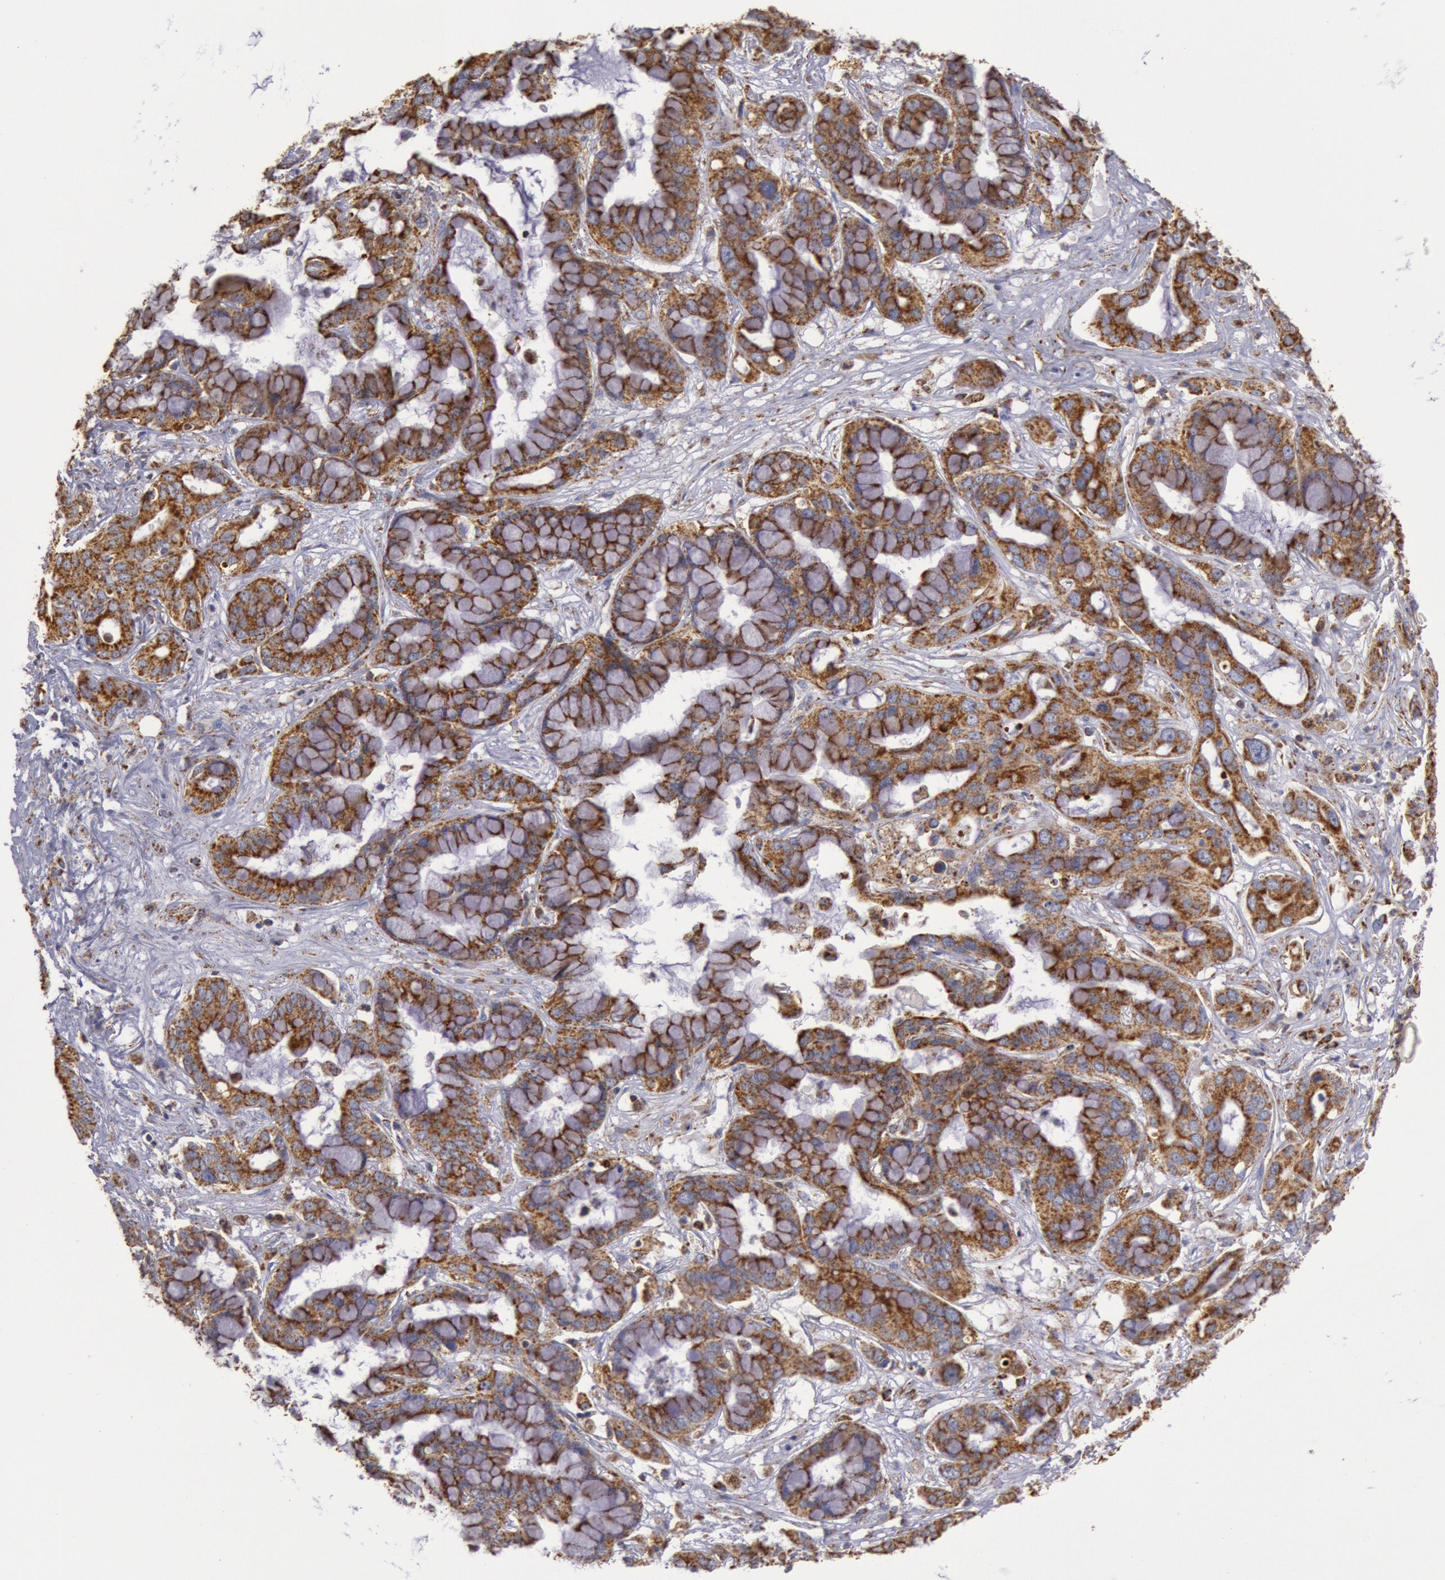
{"staining": {"intensity": "strong", "quantity": ">75%", "location": "cytoplasmic/membranous"}, "tissue": "liver cancer", "cell_type": "Tumor cells", "image_type": "cancer", "snomed": [{"axis": "morphology", "description": "Cholangiocarcinoma"}, {"axis": "topography", "description": "Liver"}], "caption": "High-power microscopy captured an immunohistochemistry image of liver cancer (cholangiocarcinoma), revealing strong cytoplasmic/membranous staining in about >75% of tumor cells.", "gene": "CYC1", "patient": {"sex": "female", "age": 65}}